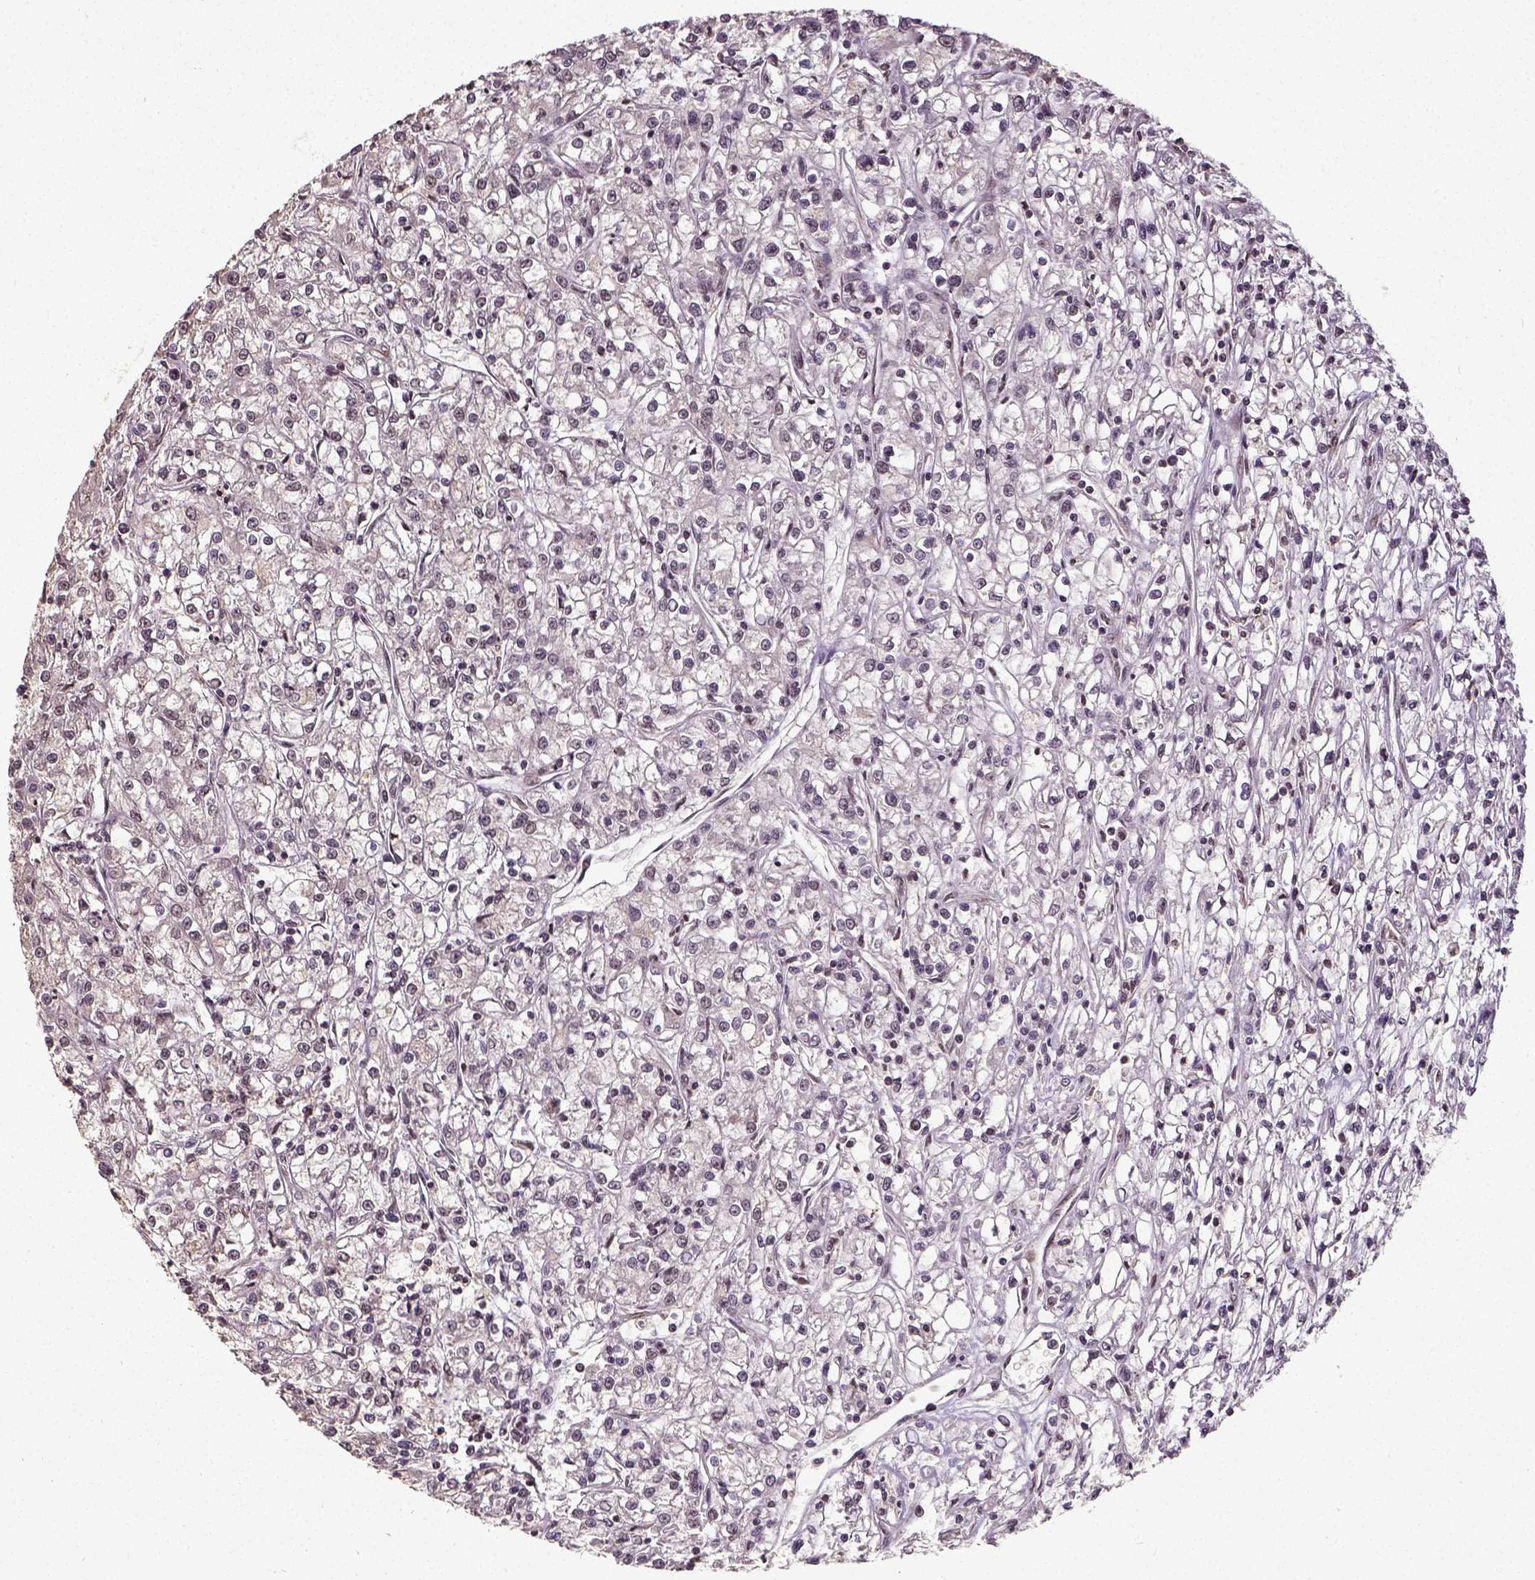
{"staining": {"intensity": "negative", "quantity": "none", "location": "none"}, "tissue": "renal cancer", "cell_type": "Tumor cells", "image_type": "cancer", "snomed": [{"axis": "morphology", "description": "Adenocarcinoma, NOS"}, {"axis": "topography", "description": "Kidney"}], "caption": "Tumor cells show no significant expression in renal cancer.", "gene": "ATRX", "patient": {"sex": "female", "age": 59}}